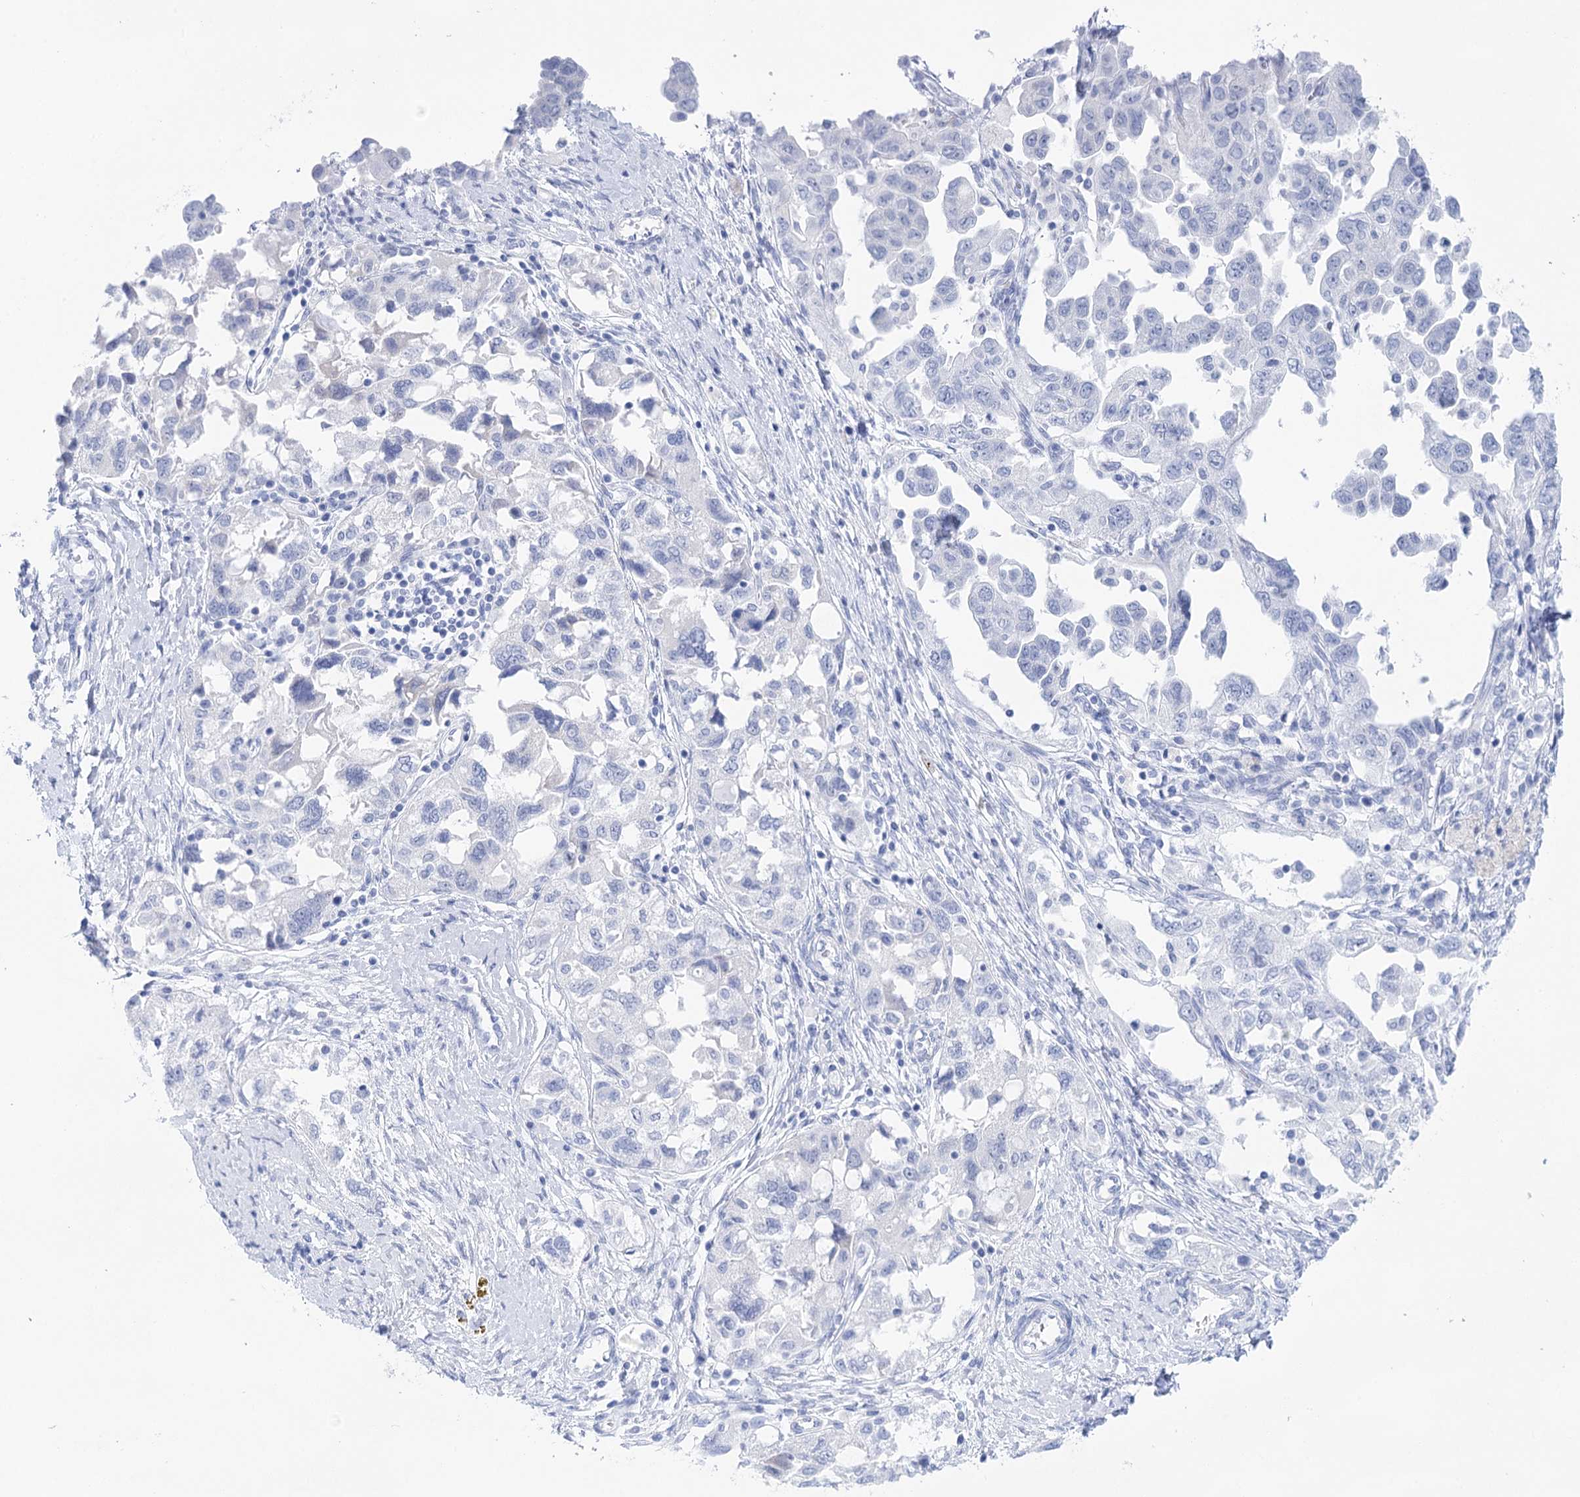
{"staining": {"intensity": "negative", "quantity": "none", "location": "none"}, "tissue": "ovarian cancer", "cell_type": "Tumor cells", "image_type": "cancer", "snomed": [{"axis": "morphology", "description": "Carcinoma, NOS"}, {"axis": "morphology", "description": "Cystadenocarcinoma, serous, NOS"}, {"axis": "topography", "description": "Ovary"}], "caption": "DAB (3,3'-diaminobenzidine) immunohistochemical staining of ovarian serous cystadenocarcinoma displays no significant positivity in tumor cells. (DAB immunohistochemistry visualized using brightfield microscopy, high magnification).", "gene": "LALBA", "patient": {"sex": "female", "age": 69}}